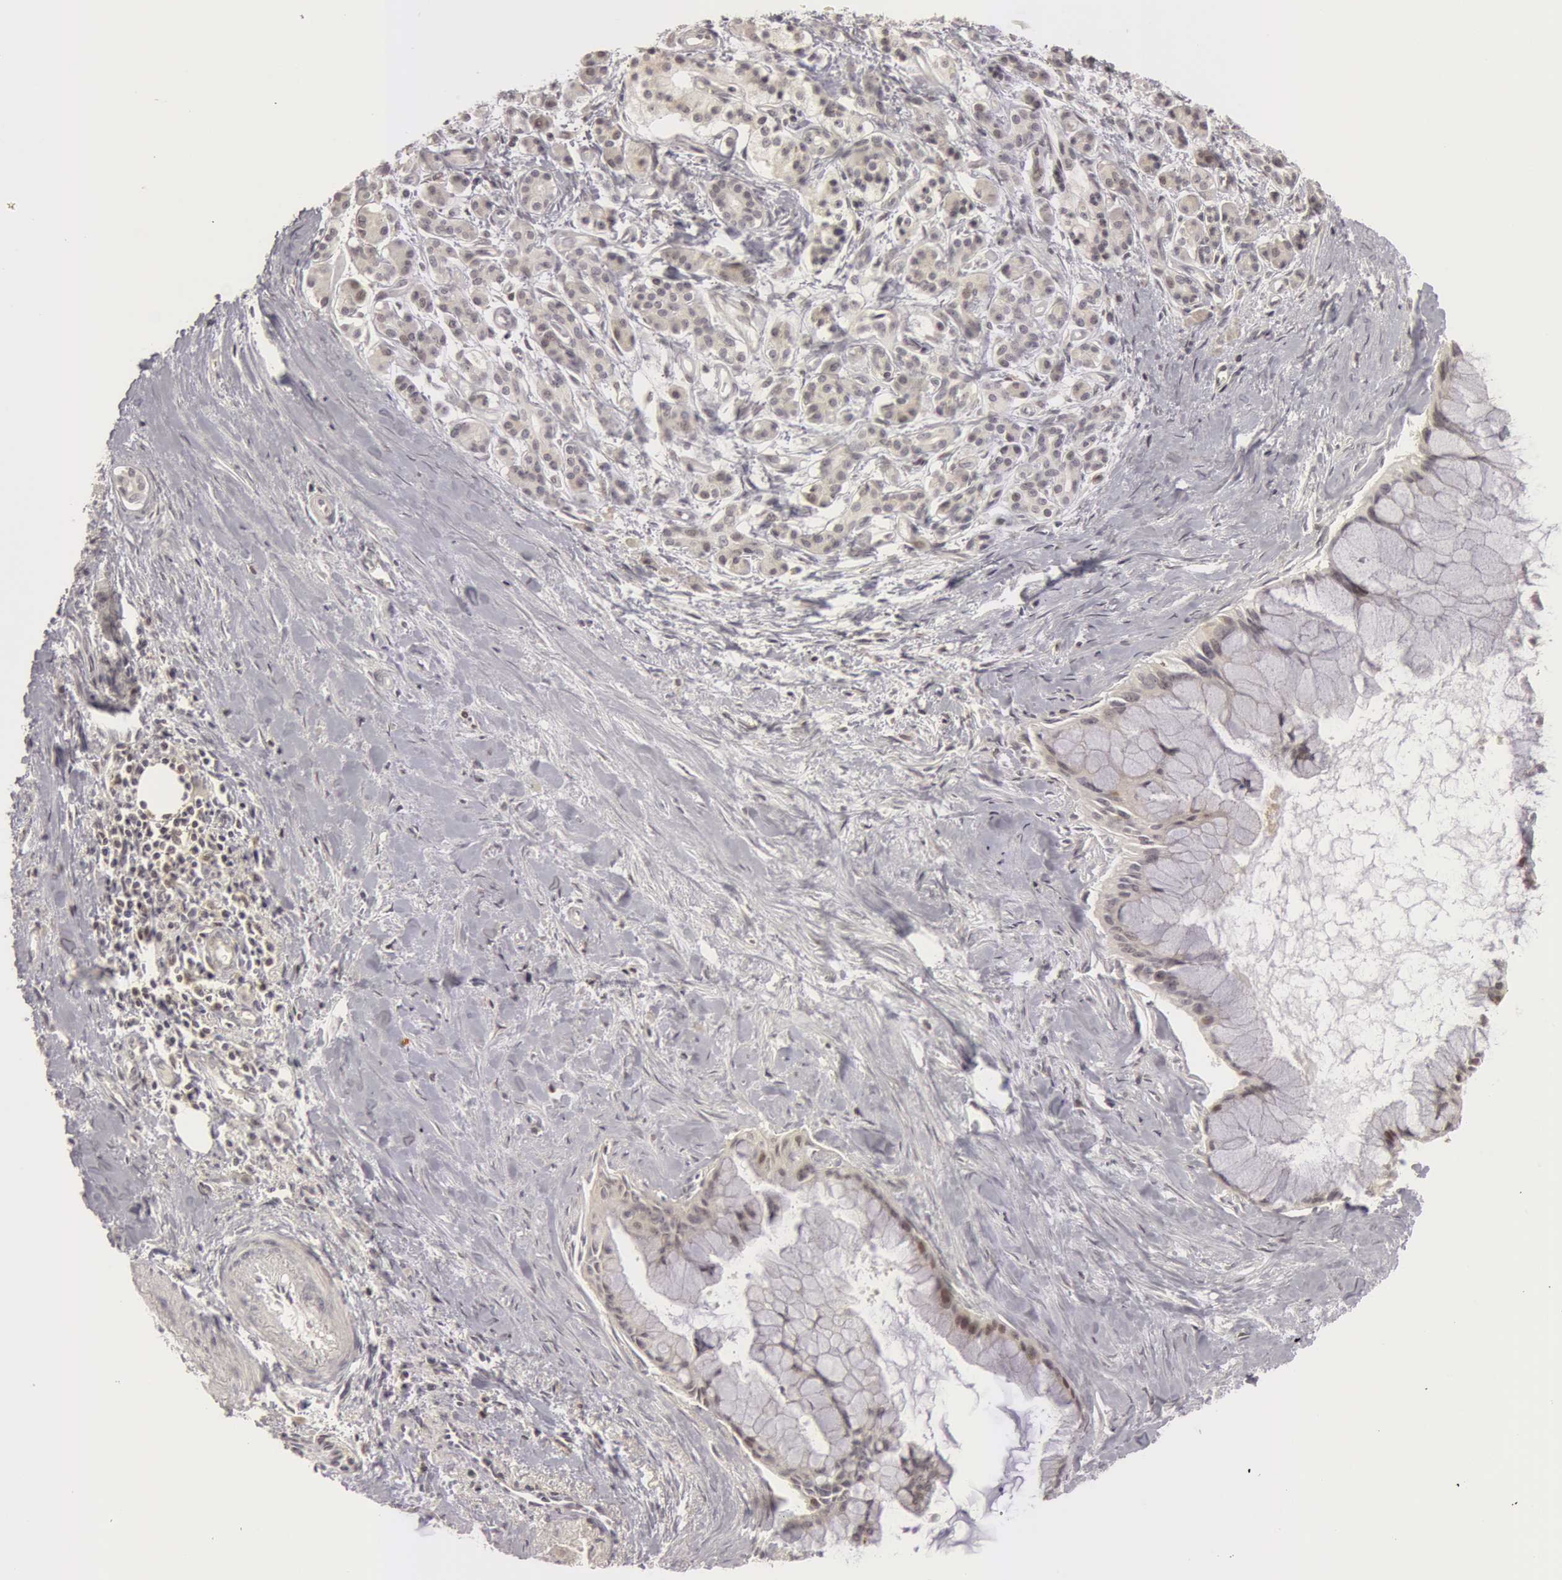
{"staining": {"intensity": "negative", "quantity": "none", "location": "none"}, "tissue": "pancreatic cancer", "cell_type": "Tumor cells", "image_type": "cancer", "snomed": [{"axis": "morphology", "description": "Adenocarcinoma, NOS"}, {"axis": "topography", "description": "Pancreas"}], "caption": "A high-resolution micrograph shows immunohistochemistry (IHC) staining of pancreatic adenocarcinoma, which exhibits no significant positivity in tumor cells.", "gene": "OASL", "patient": {"sex": "male", "age": 59}}